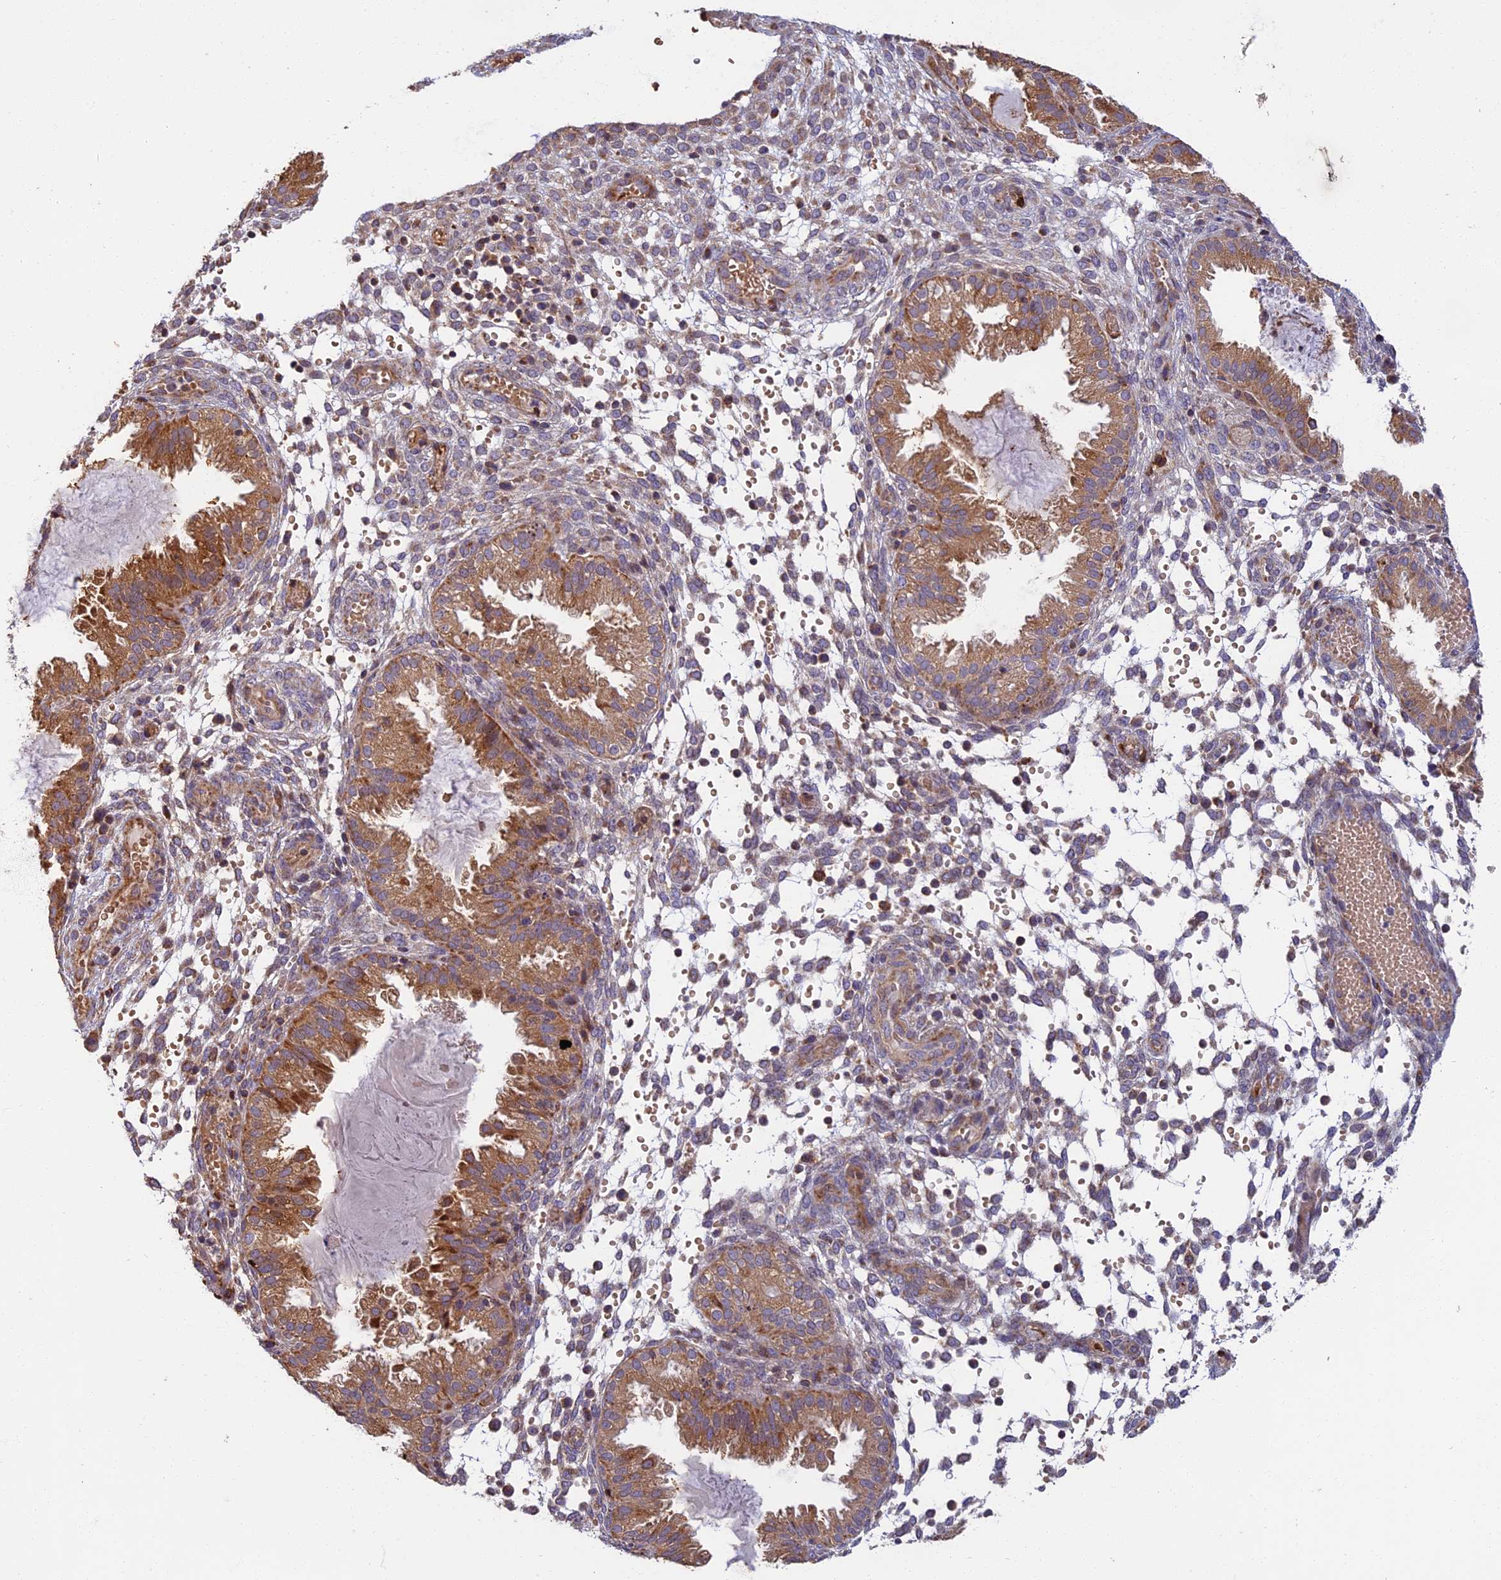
{"staining": {"intensity": "weak", "quantity": "<25%", "location": "cytoplasmic/membranous"}, "tissue": "endometrium", "cell_type": "Cells in endometrial stroma", "image_type": "normal", "snomed": [{"axis": "morphology", "description": "Normal tissue, NOS"}, {"axis": "topography", "description": "Endometrium"}], "caption": "This is a image of immunohistochemistry staining of unremarkable endometrium, which shows no expression in cells in endometrial stroma. (DAB (3,3'-diaminobenzidine) immunohistochemistry, high magnification).", "gene": "EDAR", "patient": {"sex": "female", "age": 33}}